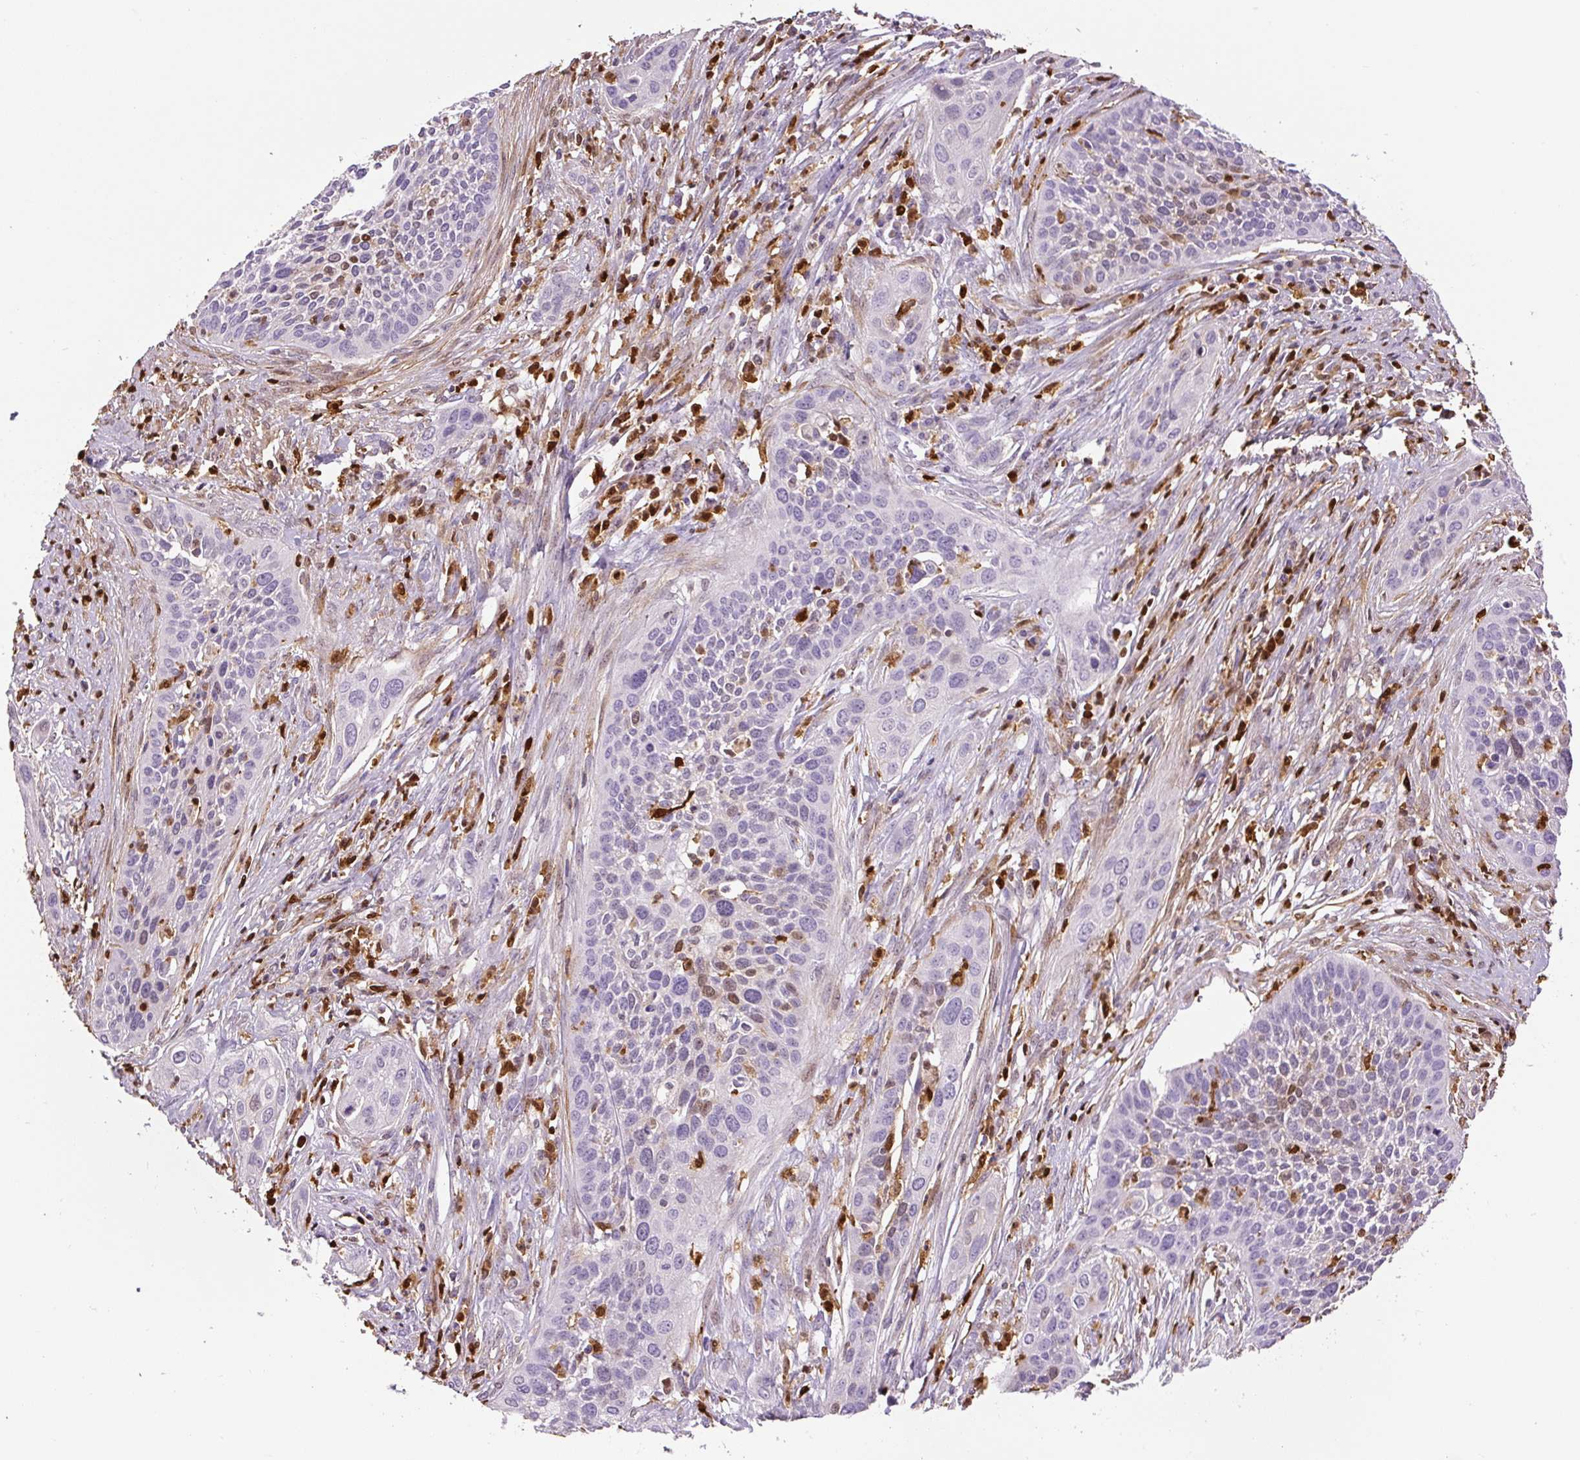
{"staining": {"intensity": "negative", "quantity": "none", "location": "none"}, "tissue": "cervical cancer", "cell_type": "Tumor cells", "image_type": "cancer", "snomed": [{"axis": "morphology", "description": "Squamous cell carcinoma, NOS"}, {"axis": "topography", "description": "Cervix"}], "caption": "Immunohistochemistry (IHC) micrograph of neoplastic tissue: squamous cell carcinoma (cervical) stained with DAB (3,3'-diaminobenzidine) shows no significant protein expression in tumor cells.", "gene": "S100A4", "patient": {"sex": "female", "age": 34}}